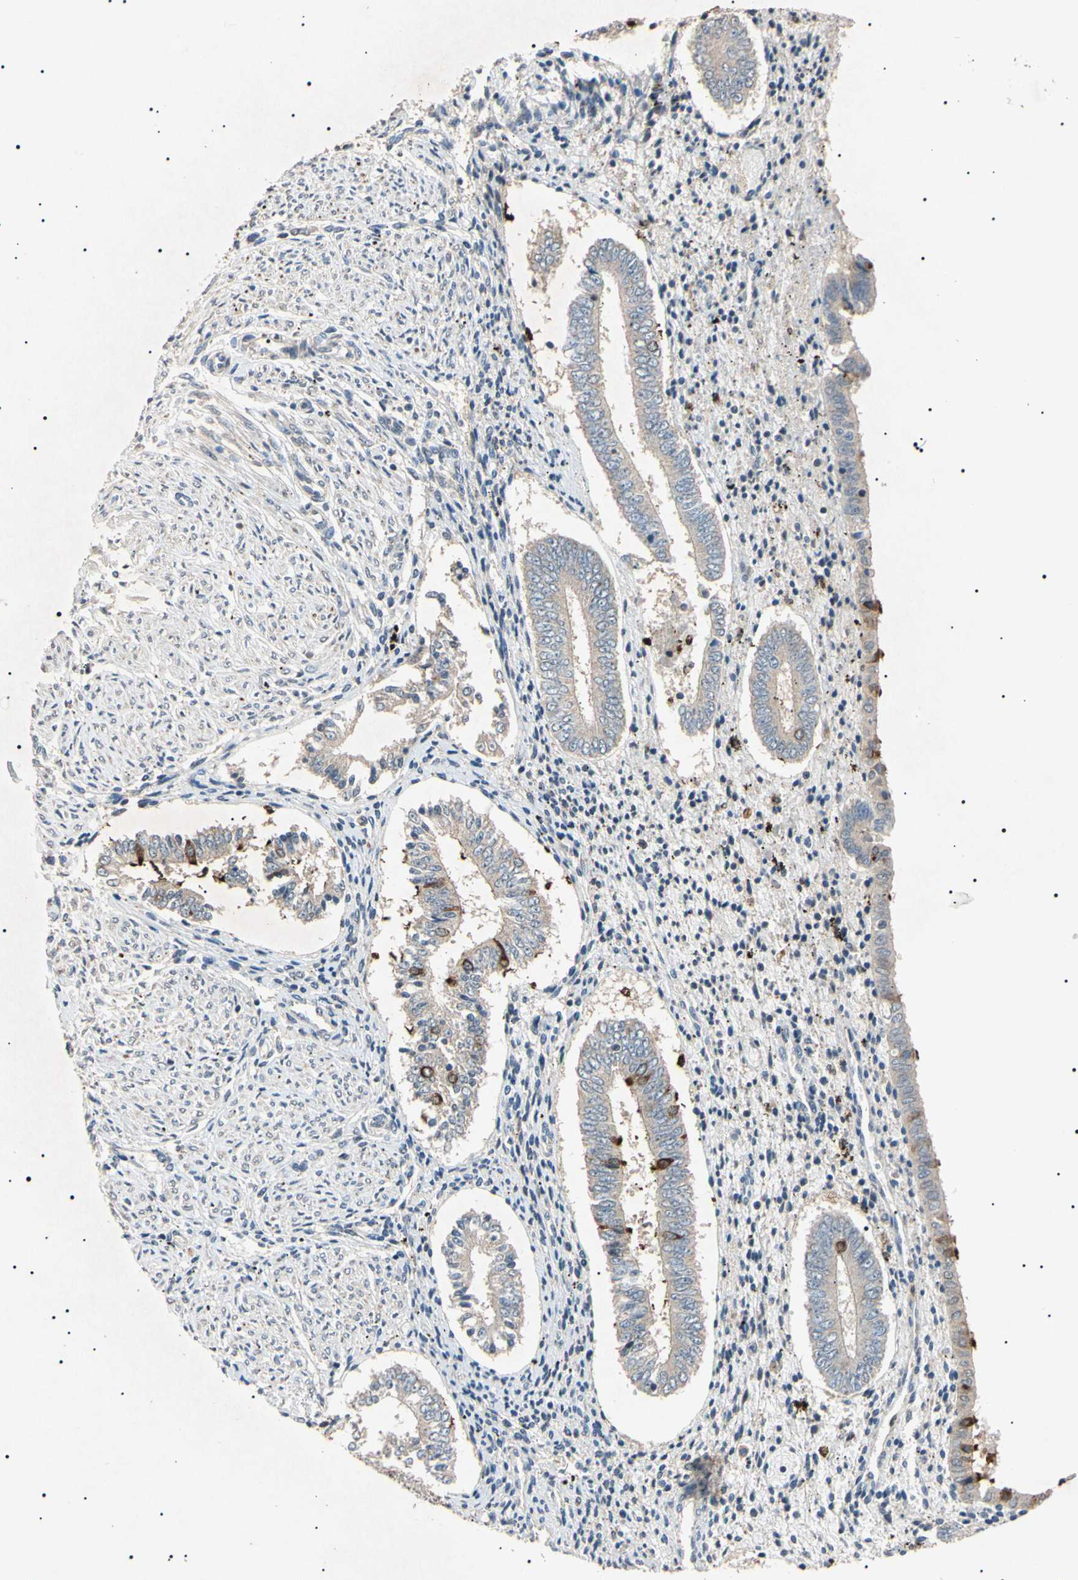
{"staining": {"intensity": "negative", "quantity": "none", "location": "none"}, "tissue": "endometrium", "cell_type": "Cells in endometrial stroma", "image_type": "normal", "snomed": [{"axis": "morphology", "description": "Normal tissue, NOS"}, {"axis": "topography", "description": "Endometrium"}], "caption": "Immunohistochemistry (IHC) of normal endometrium displays no staining in cells in endometrial stroma. (DAB immunohistochemistry (IHC) visualized using brightfield microscopy, high magnification).", "gene": "TUBB4A", "patient": {"sex": "female", "age": 42}}